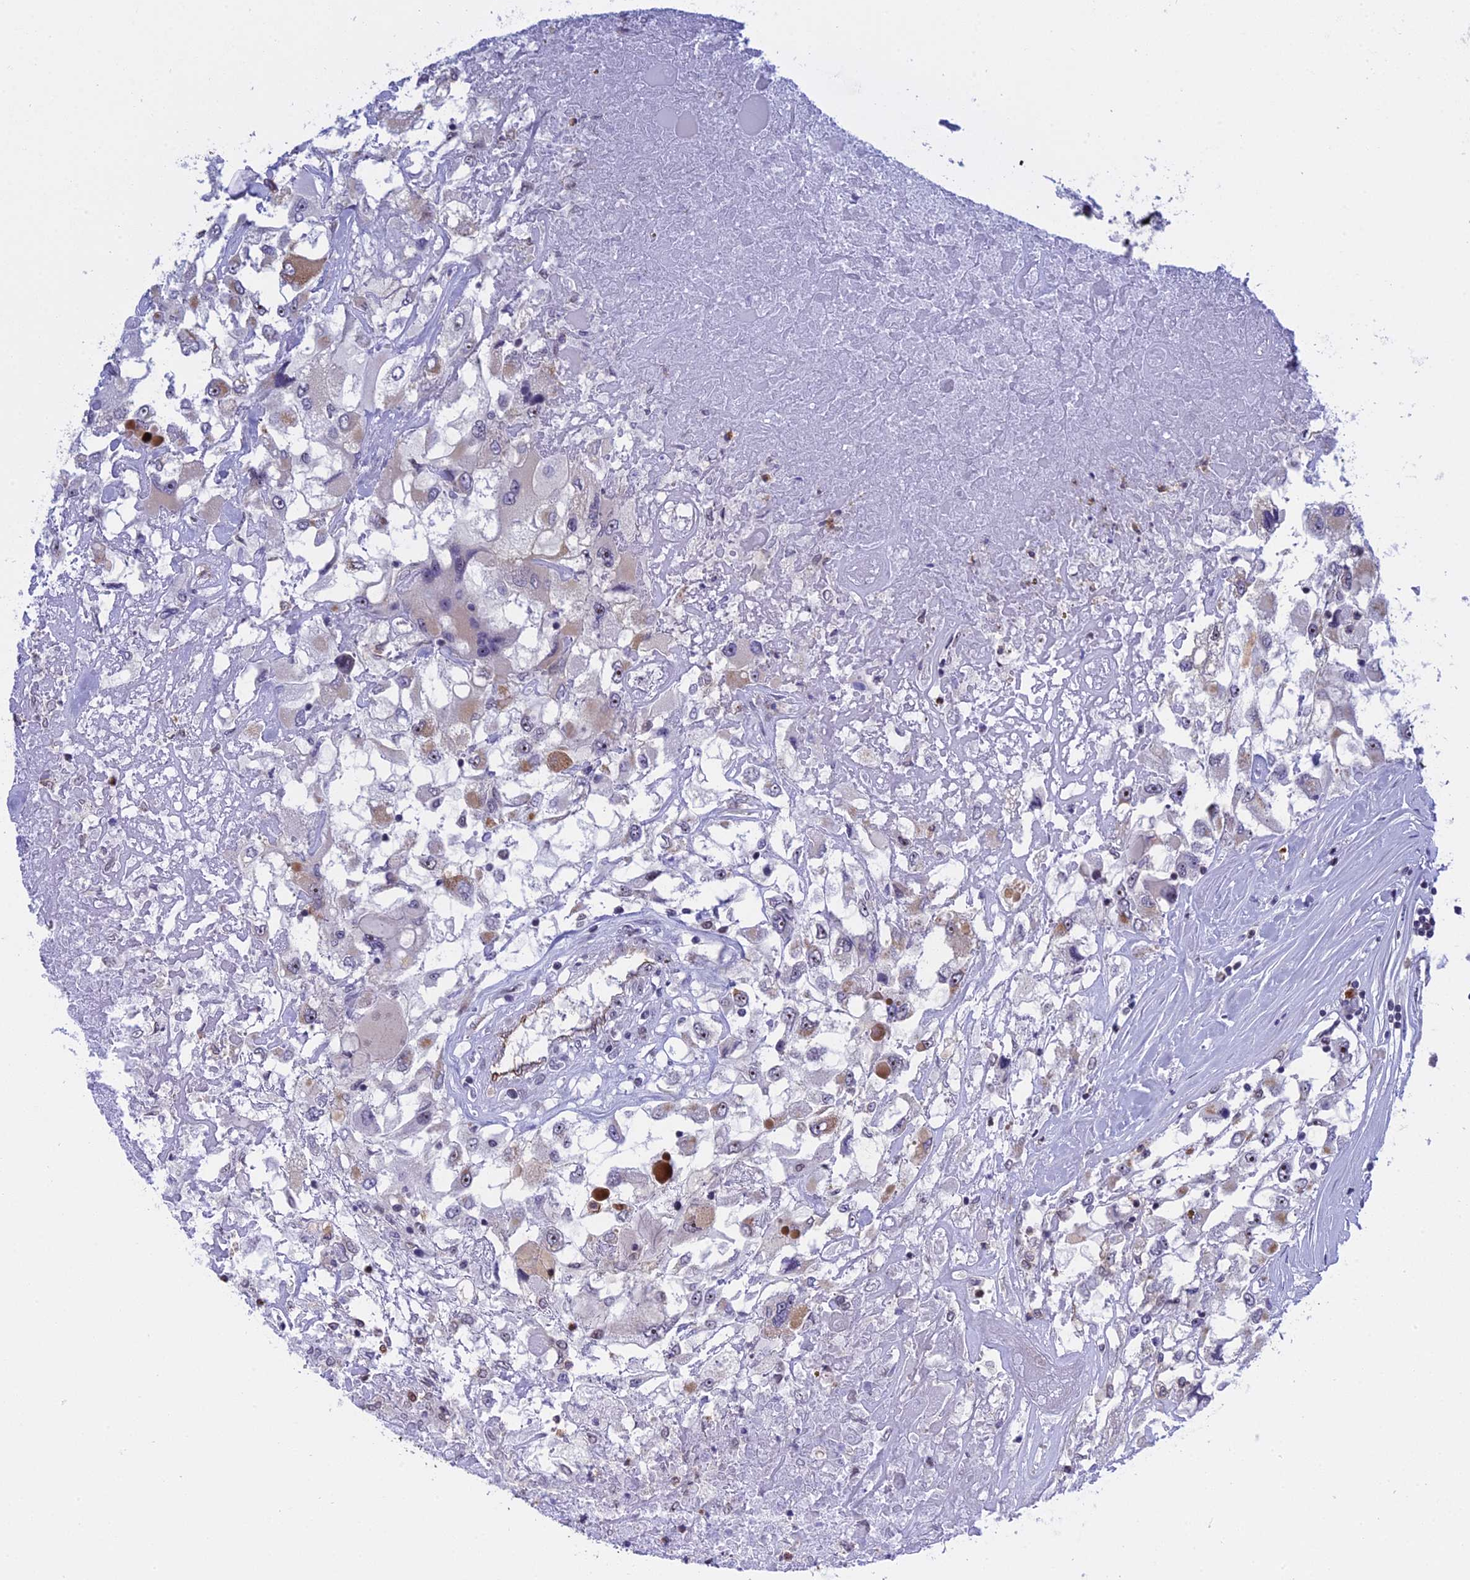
{"staining": {"intensity": "weak", "quantity": "<25%", "location": "cytoplasmic/membranous"}, "tissue": "renal cancer", "cell_type": "Tumor cells", "image_type": "cancer", "snomed": [{"axis": "morphology", "description": "Adenocarcinoma, NOS"}, {"axis": "topography", "description": "Kidney"}], "caption": "This is a photomicrograph of immunohistochemistry (IHC) staining of renal adenocarcinoma, which shows no expression in tumor cells.", "gene": "MPND", "patient": {"sex": "female", "age": 52}}